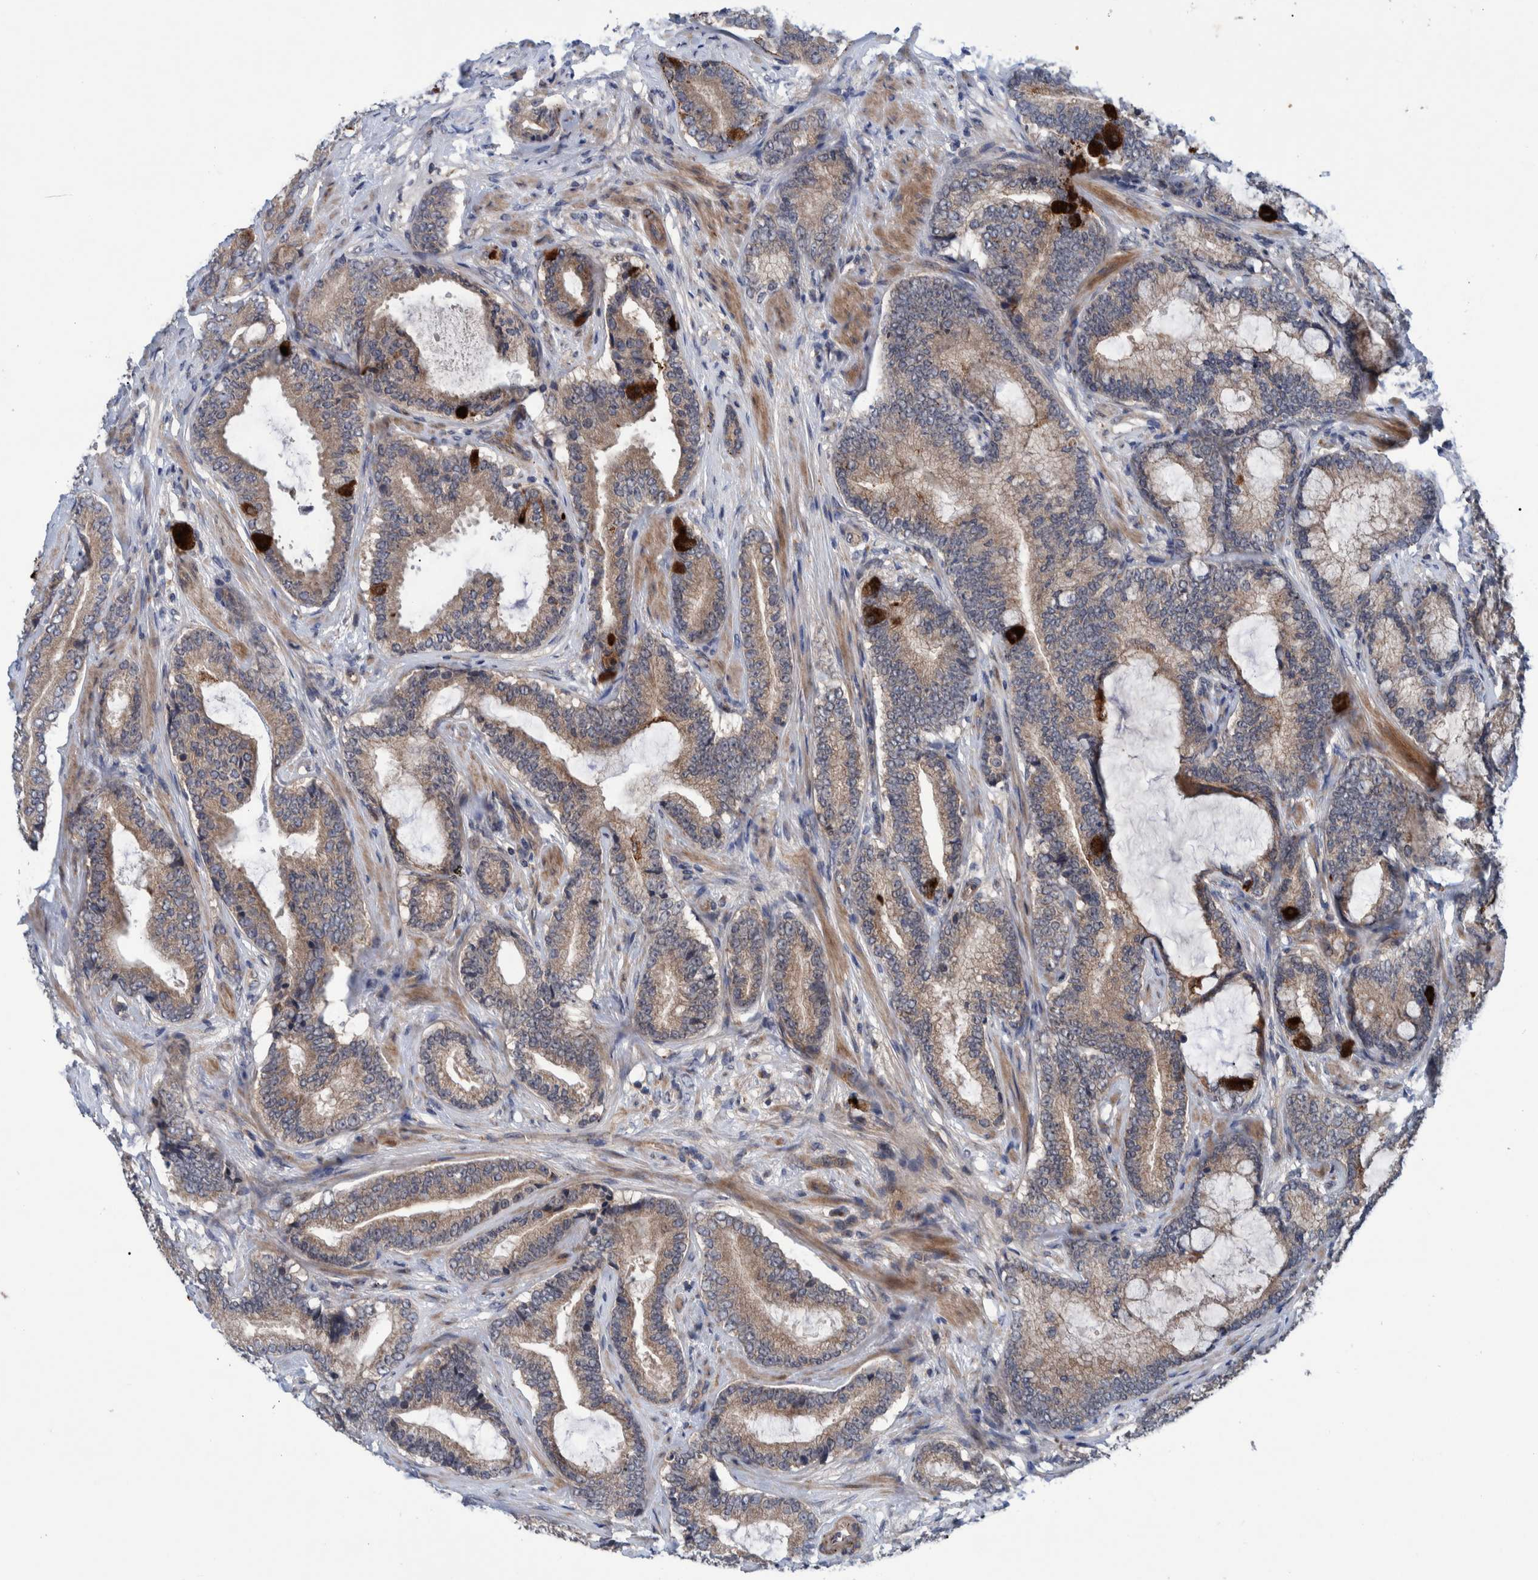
{"staining": {"intensity": "weak", "quantity": ">75%", "location": "cytoplasmic/membranous"}, "tissue": "prostate cancer", "cell_type": "Tumor cells", "image_type": "cancer", "snomed": [{"axis": "morphology", "description": "Adenocarcinoma, High grade"}, {"axis": "topography", "description": "Prostate"}], "caption": "The immunohistochemical stain highlights weak cytoplasmic/membranous positivity in tumor cells of prostate cancer (high-grade adenocarcinoma) tissue.", "gene": "ITIH3", "patient": {"sex": "male", "age": 55}}